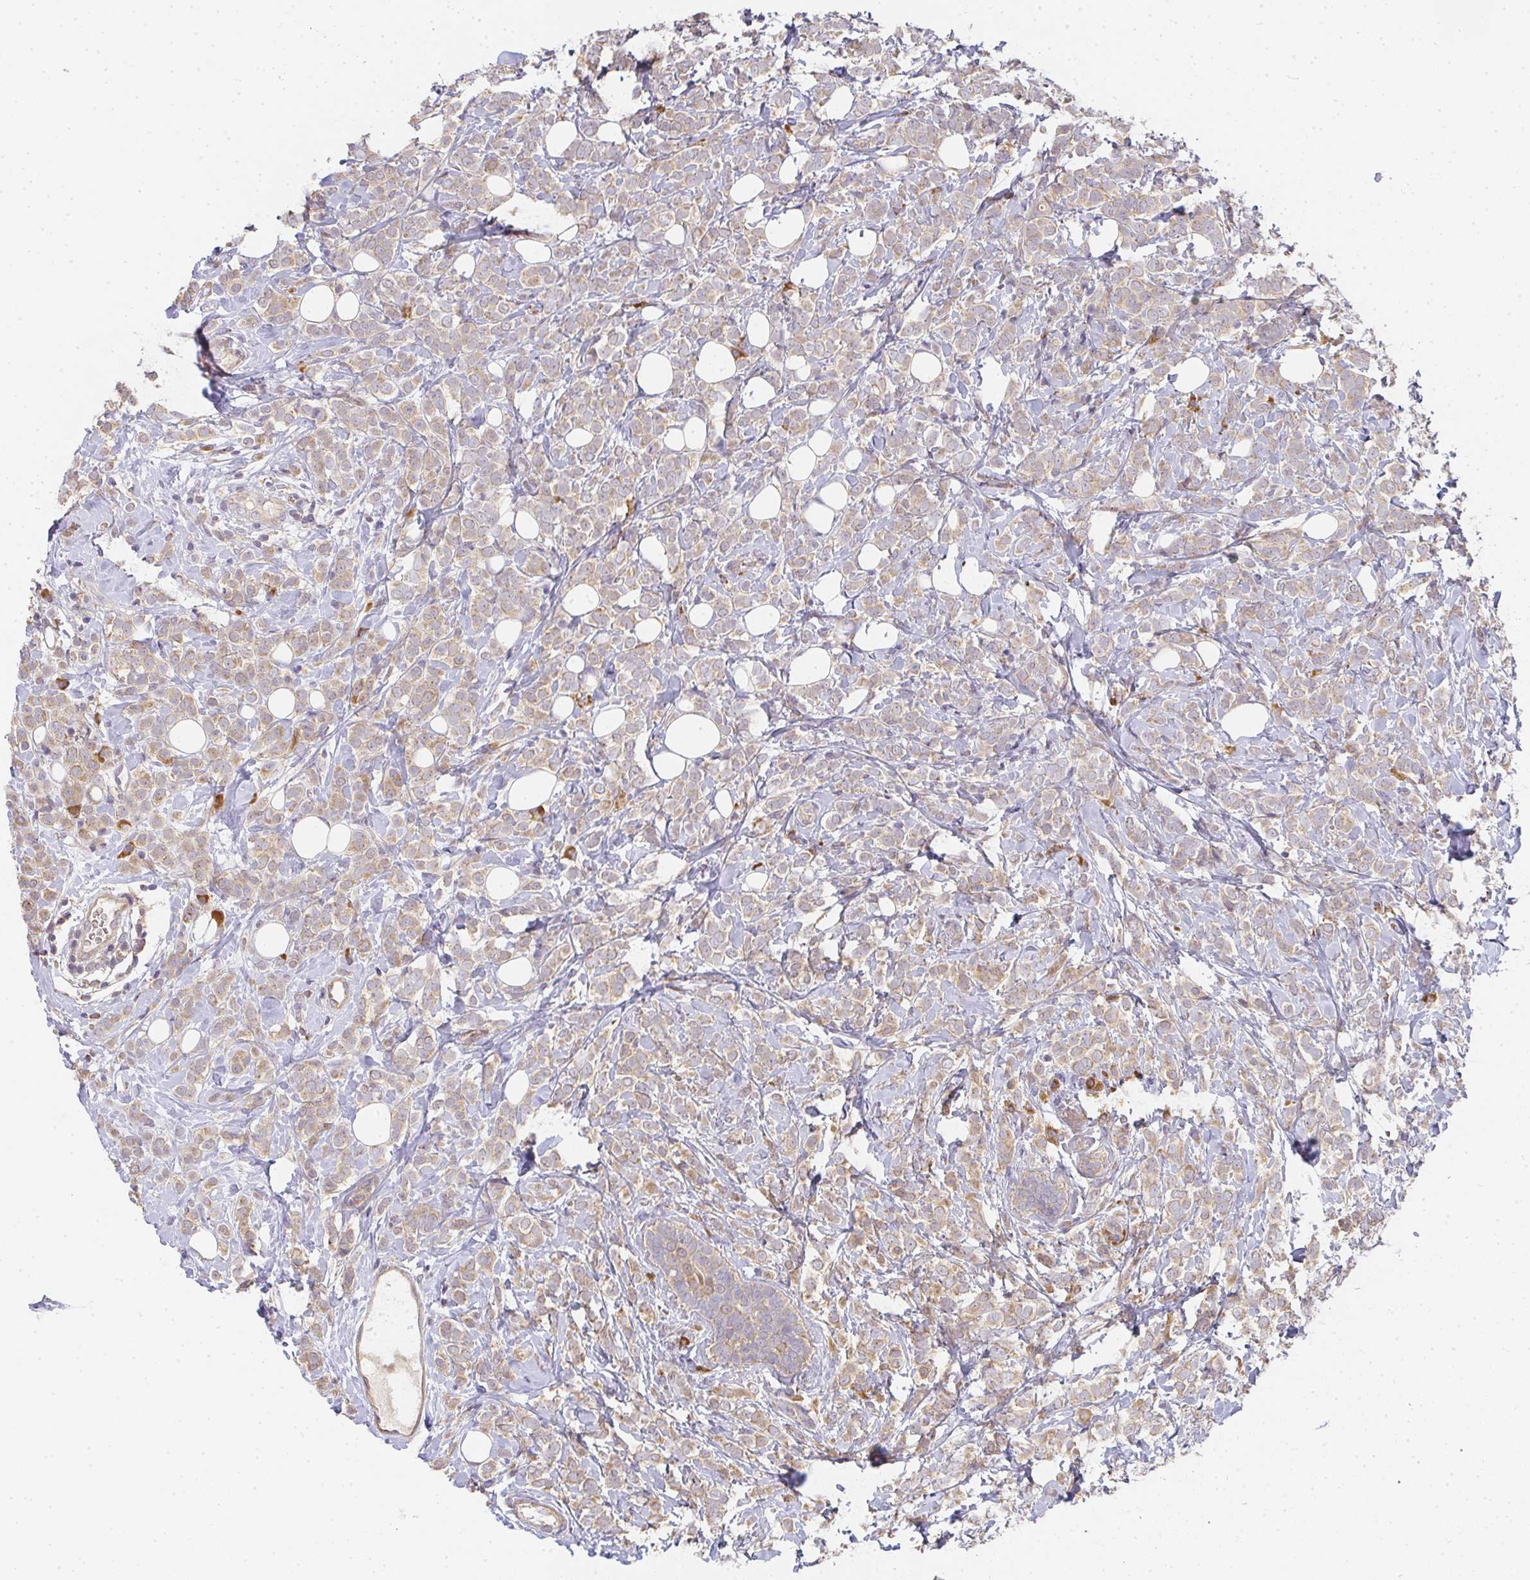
{"staining": {"intensity": "weak", "quantity": ">75%", "location": "cytoplasmic/membranous"}, "tissue": "breast cancer", "cell_type": "Tumor cells", "image_type": "cancer", "snomed": [{"axis": "morphology", "description": "Lobular carcinoma"}, {"axis": "topography", "description": "Breast"}], "caption": "Brown immunohistochemical staining in lobular carcinoma (breast) demonstrates weak cytoplasmic/membranous expression in approximately >75% of tumor cells. (DAB (3,3'-diaminobenzidine) IHC, brown staining for protein, blue staining for nuclei).", "gene": "SLC35B3", "patient": {"sex": "female", "age": 49}}